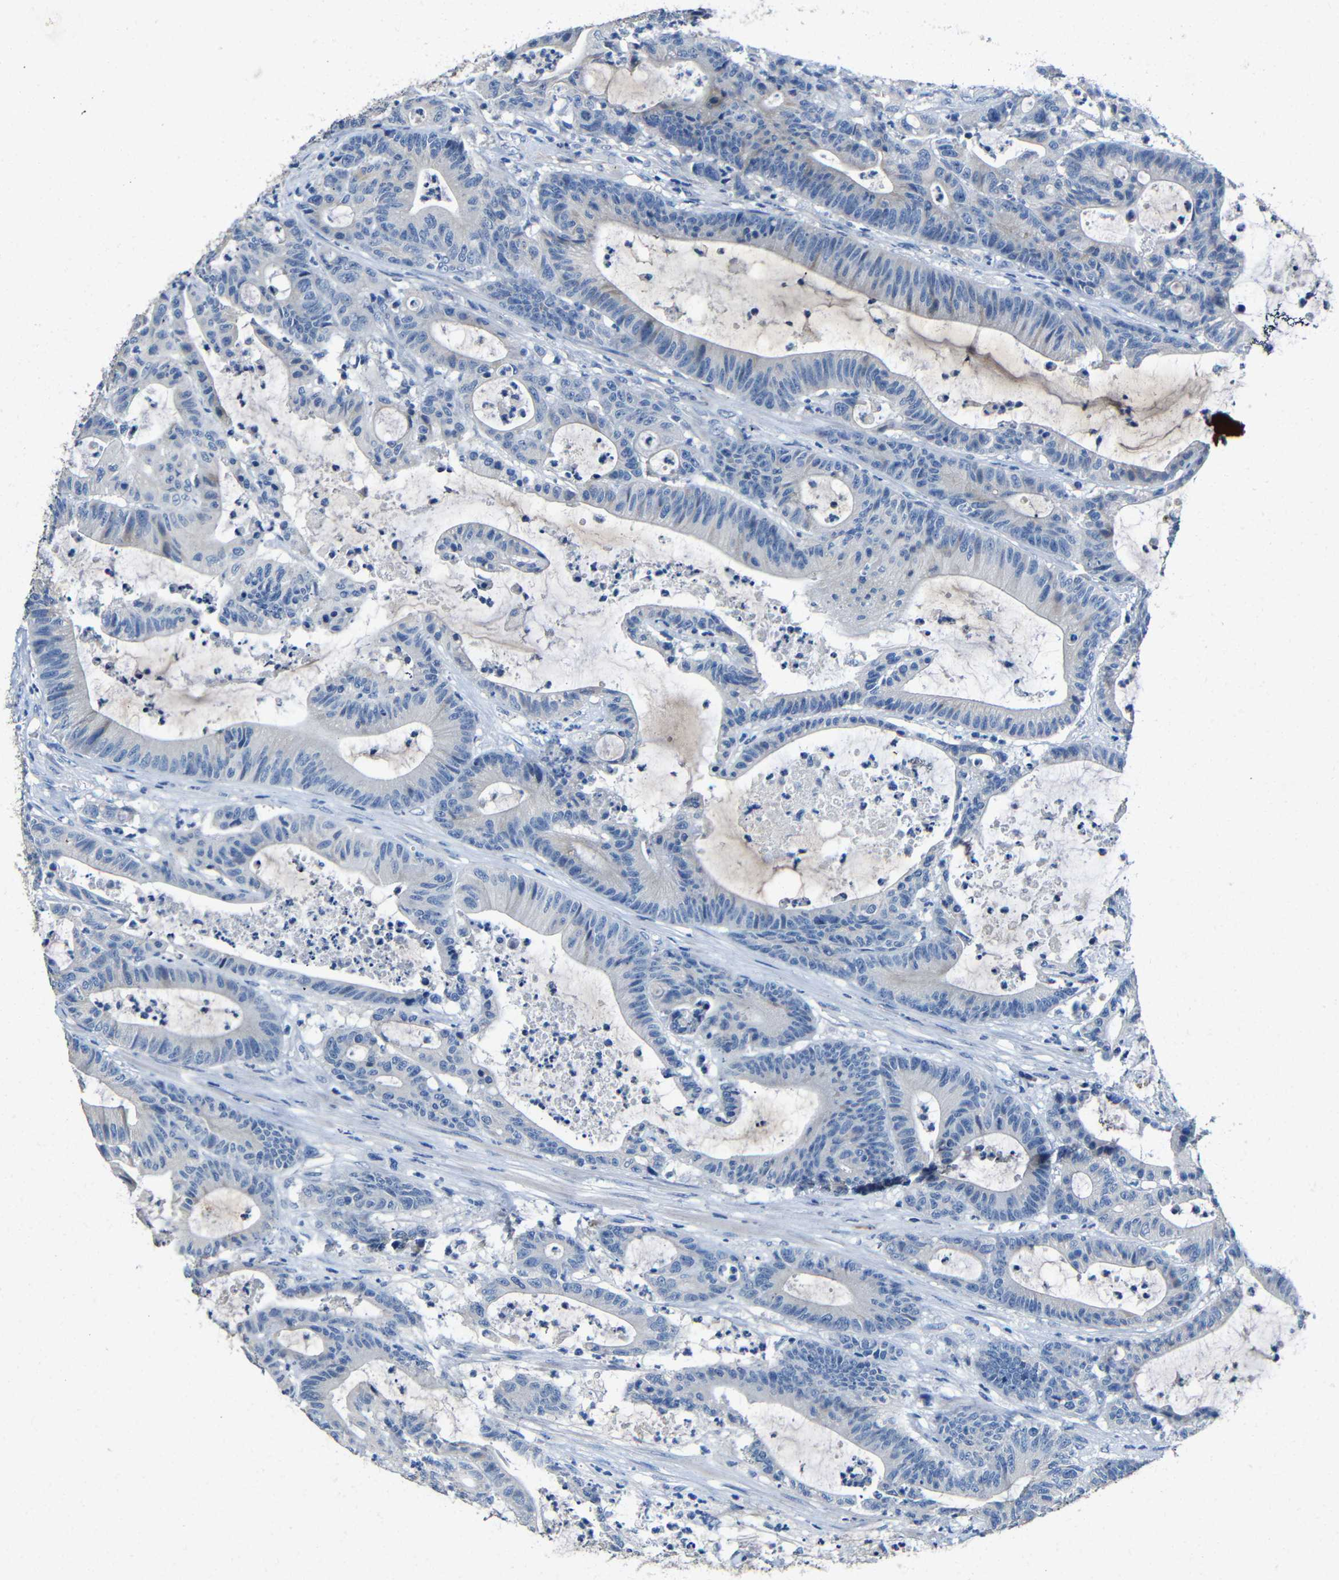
{"staining": {"intensity": "negative", "quantity": "none", "location": "none"}, "tissue": "colorectal cancer", "cell_type": "Tumor cells", "image_type": "cancer", "snomed": [{"axis": "morphology", "description": "Adenocarcinoma, NOS"}, {"axis": "topography", "description": "Colon"}], "caption": "Immunohistochemical staining of human adenocarcinoma (colorectal) exhibits no significant expression in tumor cells.", "gene": "ACKR2", "patient": {"sex": "female", "age": 84}}